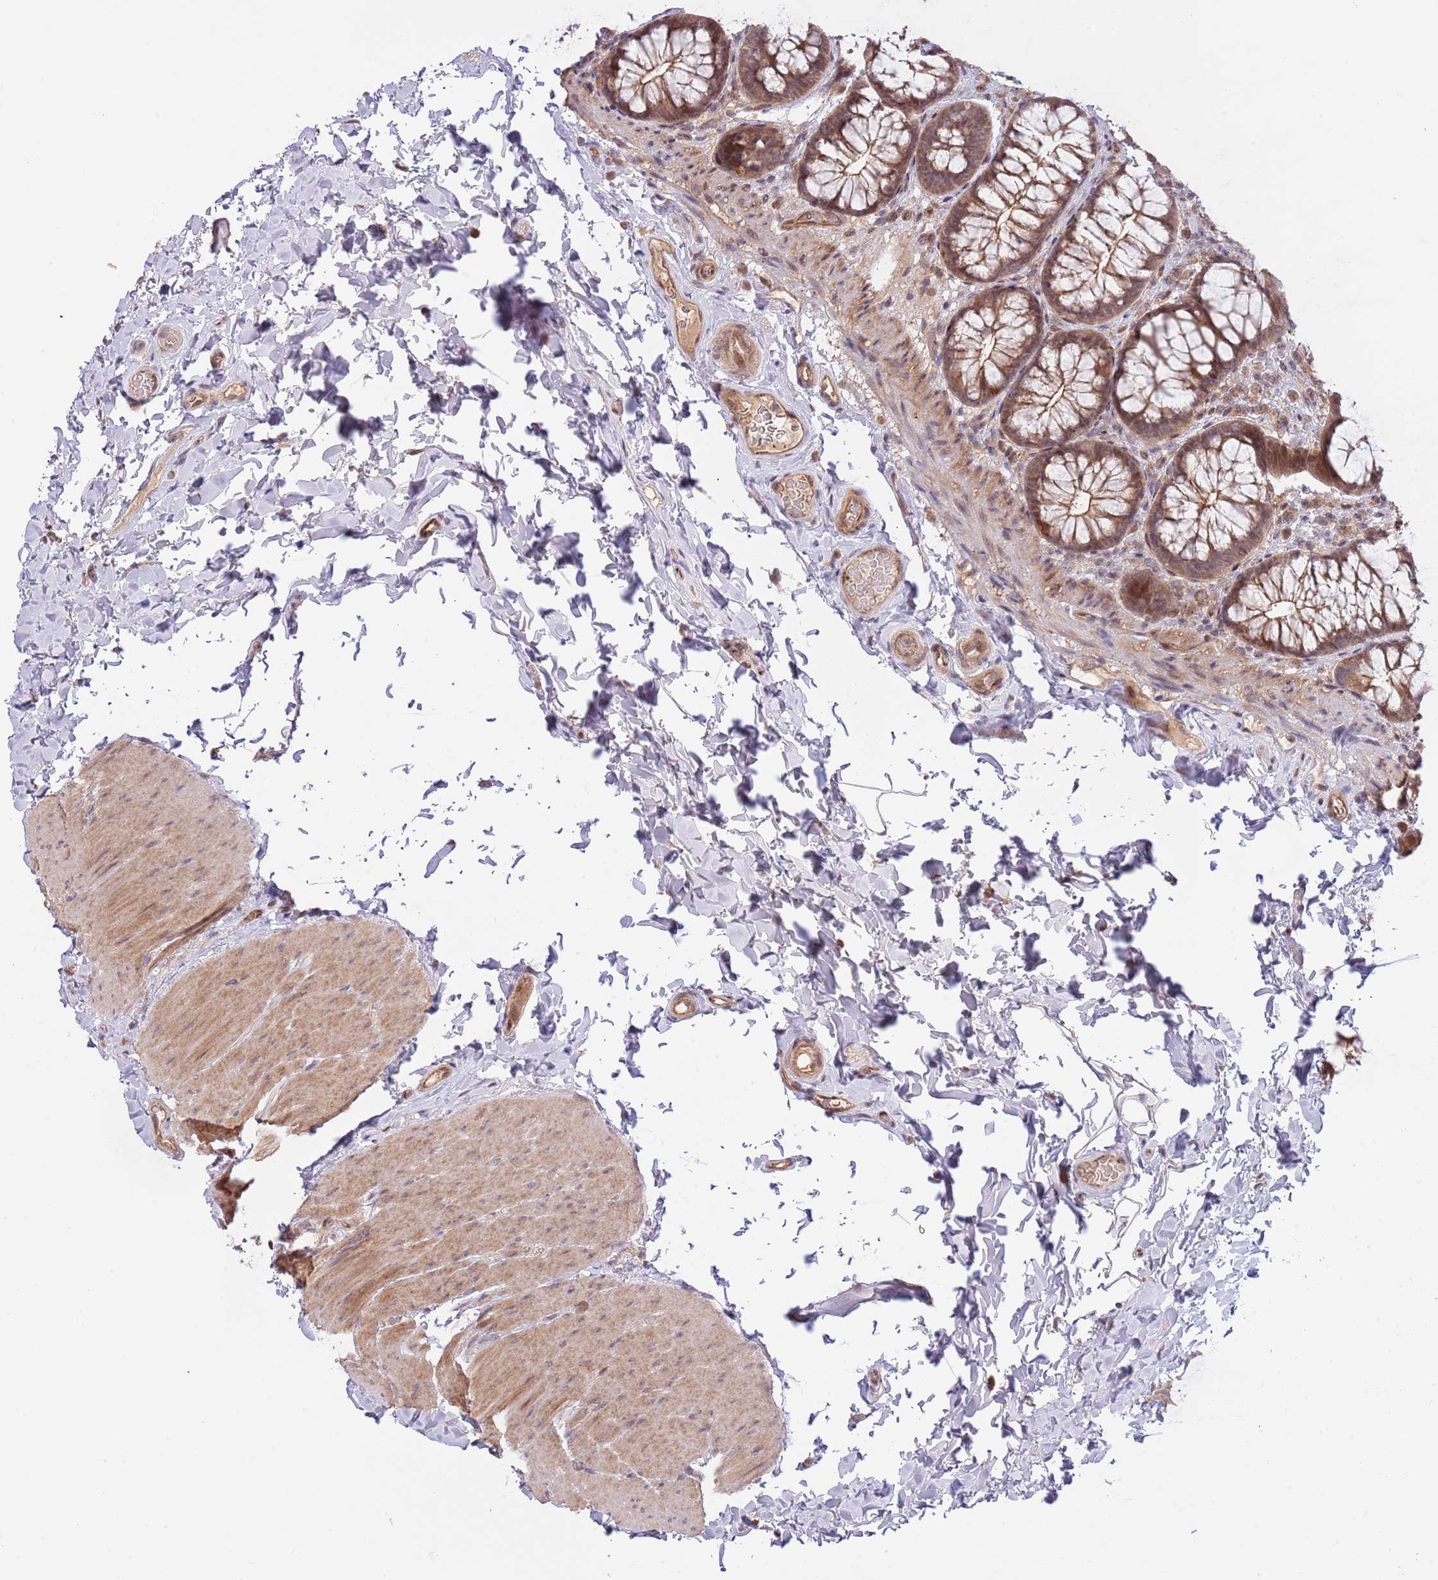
{"staining": {"intensity": "moderate", "quantity": ">75%", "location": "cytoplasmic/membranous,nuclear"}, "tissue": "colon", "cell_type": "Endothelial cells", "image_type": "normal", "snomed": [{"axis": "morphology", "description": "Normal tissue, NOS"}, {"axis": "topography", "description": "Colon"}], "caption": "Immunohistochemical staining of normal colon demonstrates moderate cytoplasmic/membranous,nuclear protein positivity in about >75% of endothelial cells.", "gene": "PRR16", "patient": {"sex": "male", "age": 46}}